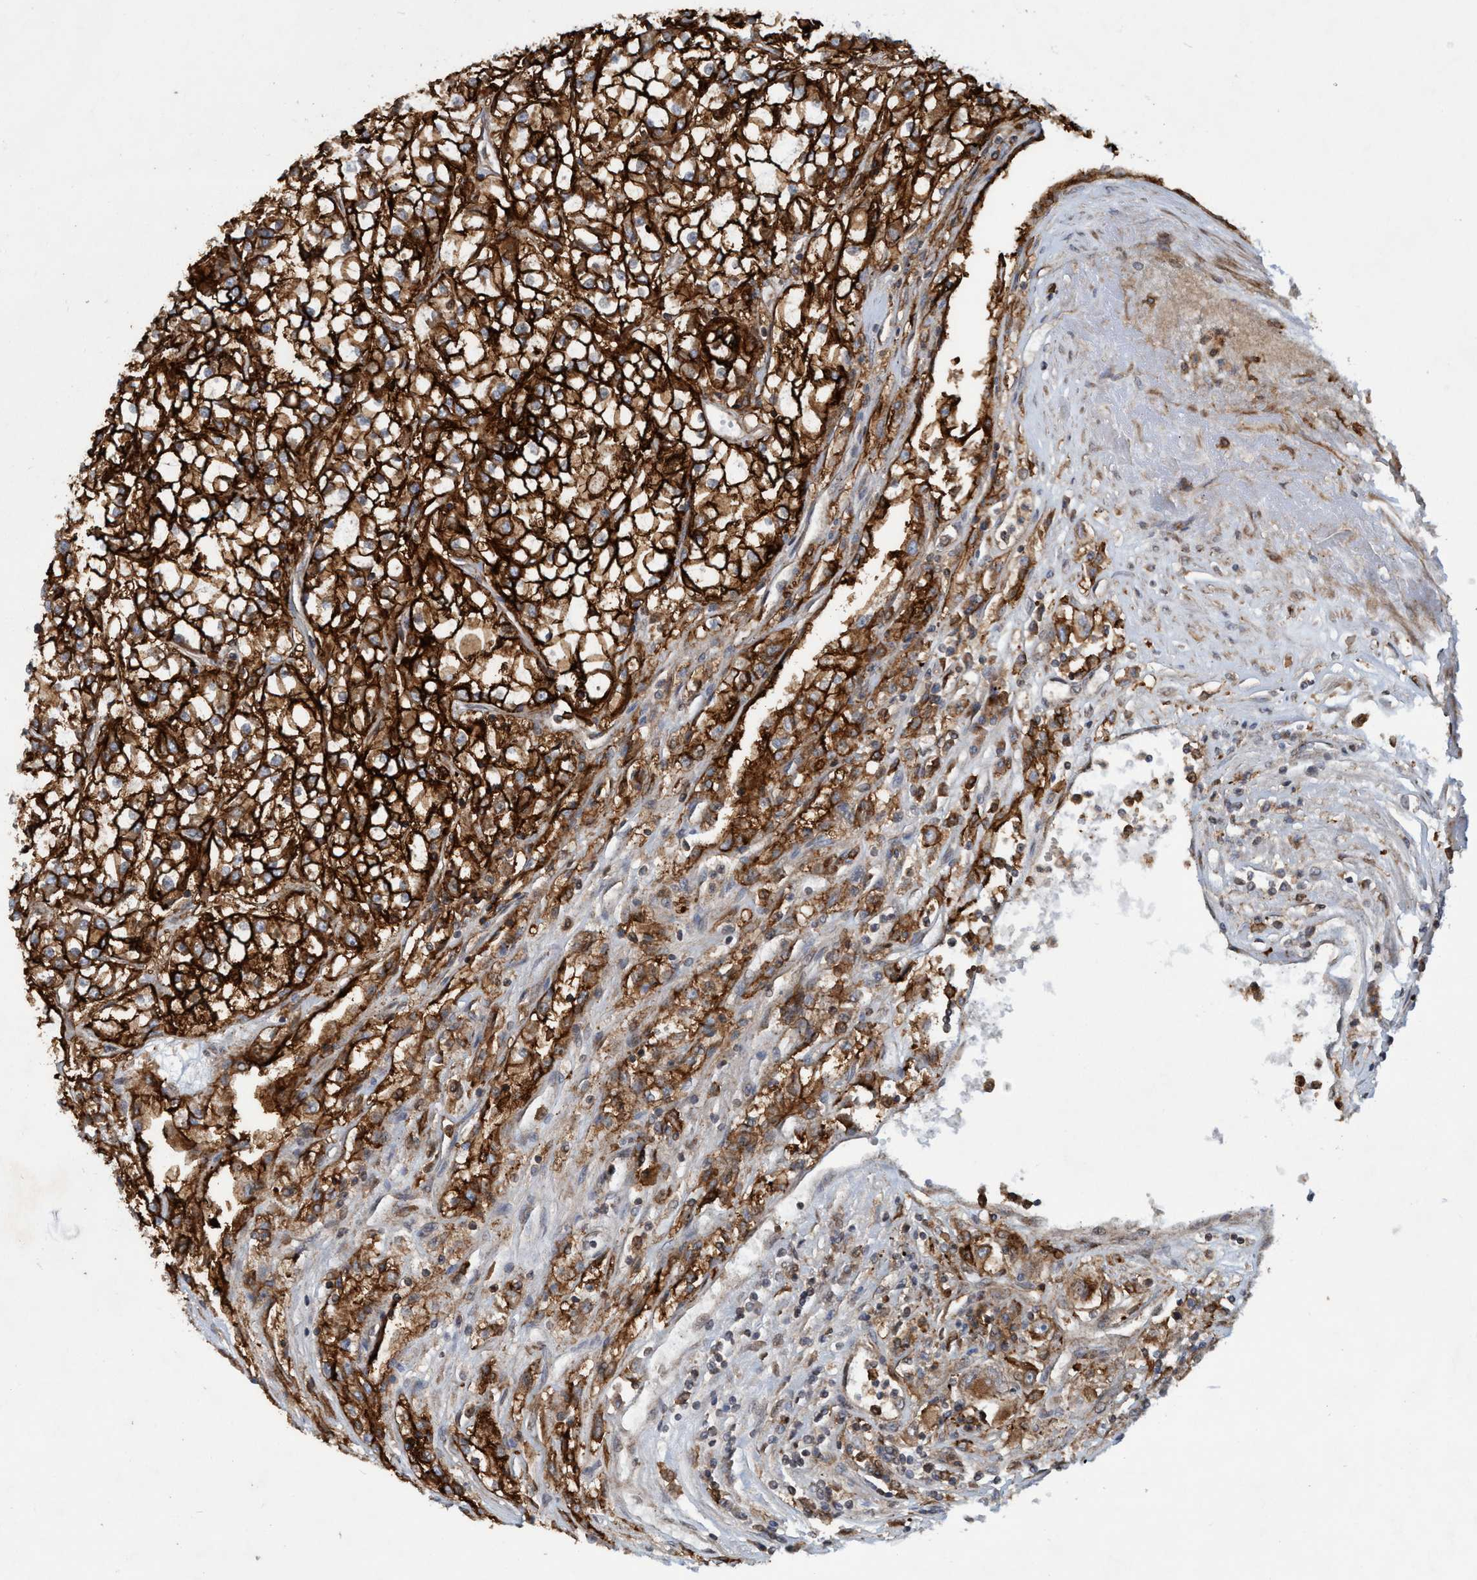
{"staining": {"intensity": "strong", "quantity": ">75%", "location": "cytoplasmic/membranous"}, "tissue": "renal cancer", "cell_type": "Tumor cells", "image_type": "cancer", "snomed": [{"axis": "morphology", "description": "Adenocarcinoma, NOS"}, {"axis": "topography", "description": "Kidney"}], "caption": "Renal cancer was stained to show a protein in brown. There is high levels of strong cytoplasmic/membranous positivity in approximately >75% of tumor cells.", "gene": "SLC16A3", "patient": {"sex": "female", "age": 52}}